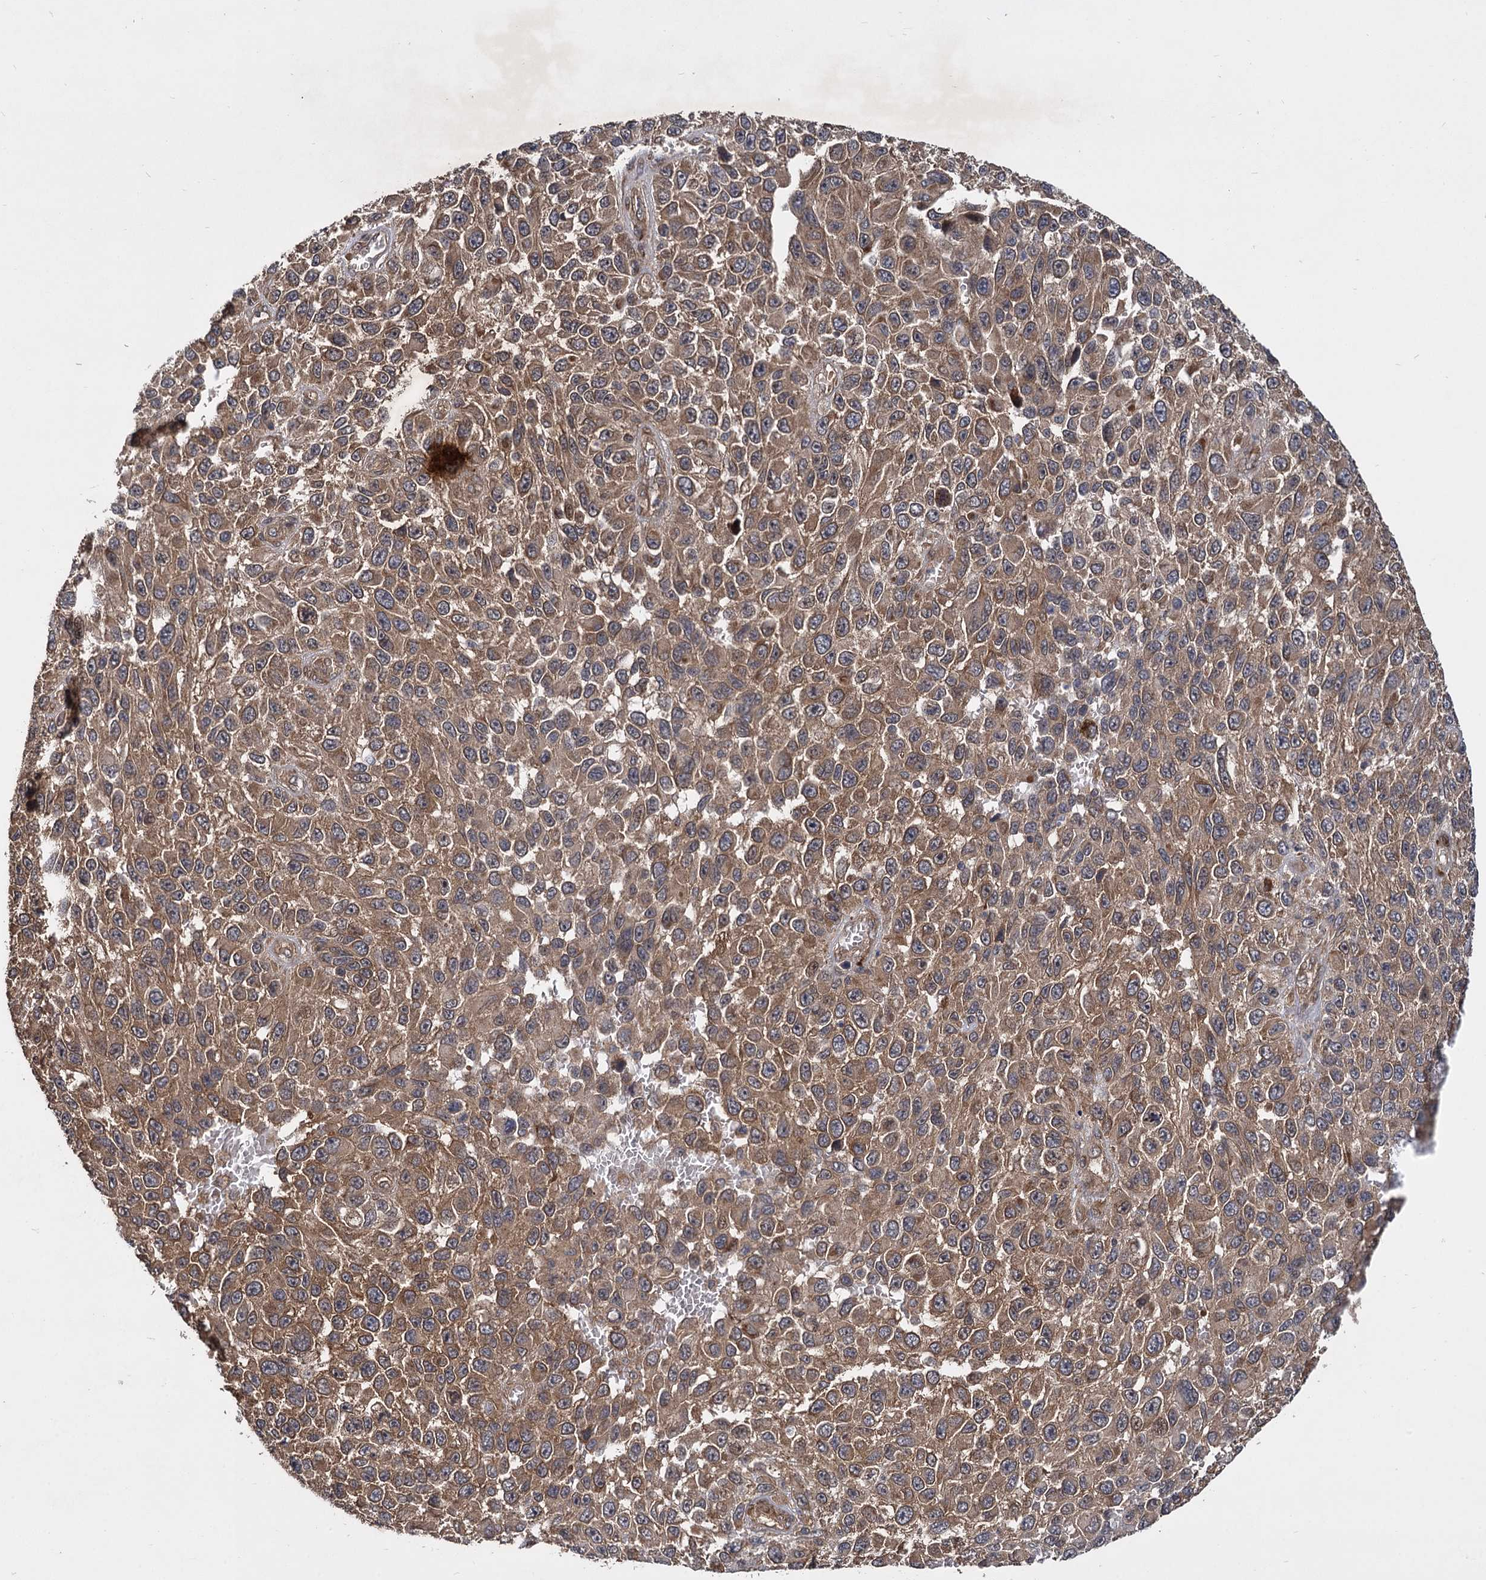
{"staining": {"intensity": "moderate", "quantity": ">75%", "location": "cytoplasmic/membranous"}, "tissue": "melanoma", "cell_type": "Tumor cells", "image_type": "cancer", "snomed": [{"axis": "morphology", "description": "Normal tissue, NOS"}, {"axis": "morphology", "description": "Malignant melanoma, NOS"}, {"axis": "topography", "description": "Skin"}], "caption": "This image exhibits IHC staining of melanoma, with medium moderate cytoplasmic/membranous positivity in about >75% of tumor cells.", "gene": "INPPL1", "patient": {"sex": "female", "age": 96}}